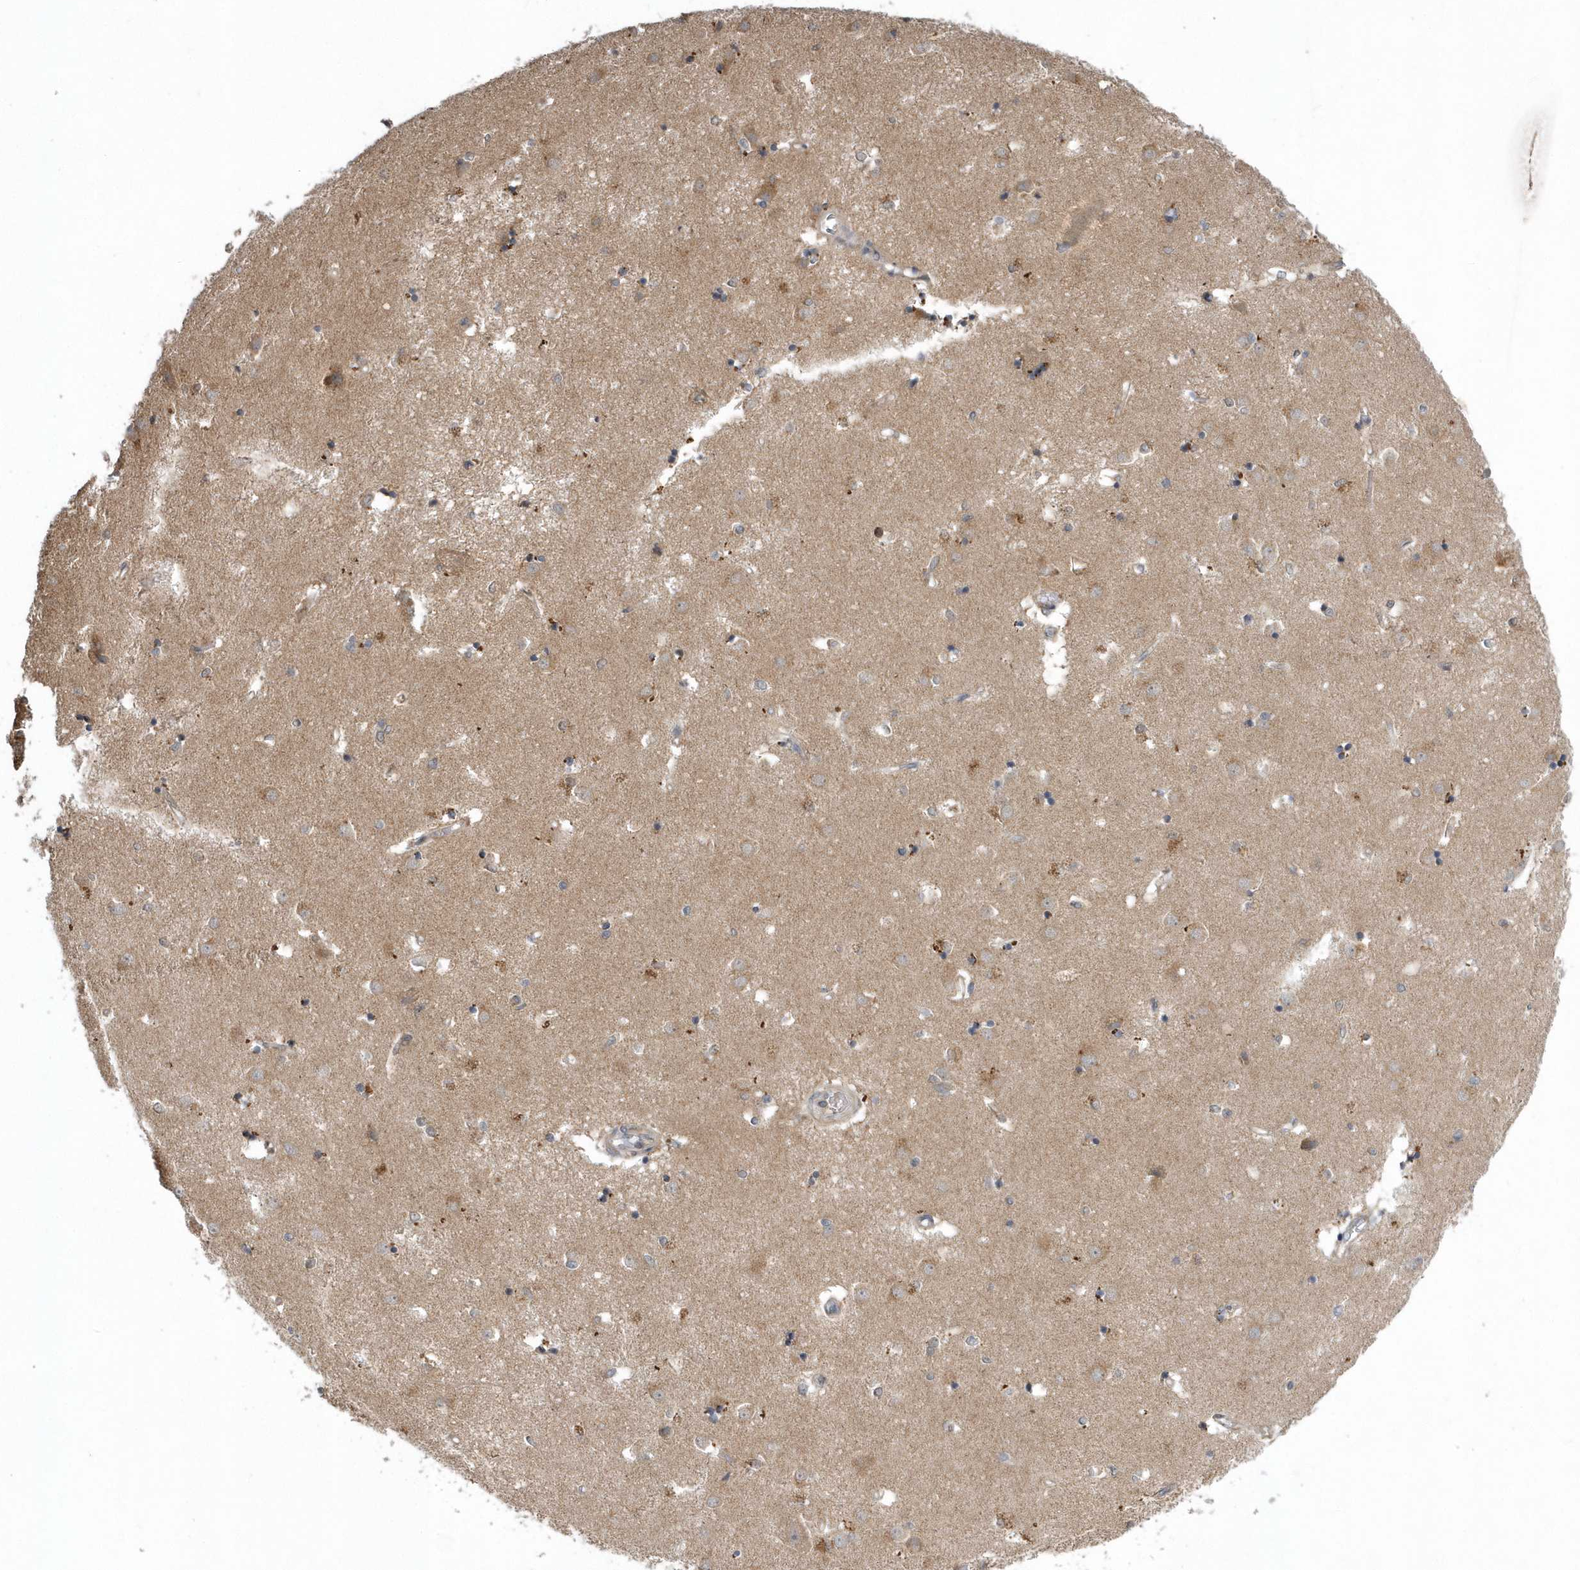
{"staining": {"intensity": "negative", "quantity": "none", "location": "none"}, "tissue": "caudate", "cell_type": "Glial cells", "image_type": "normal", "snomed": [{"axis": "morphology", "description": "Normal tissue, NOS"}, {"axis": "topography", "description": "Lateral ventricle wall"}], "caption": "High power microscopy image of an IHC micrograph of normal caudate, revealing no significant positivity in glial cells. (DAB (3,3'-diaminobenzidine) immunohistochemistry with hematoxylin counter stain).", "gene": "HMGCS1", "patient": {"sex": "male", "age": 45}}